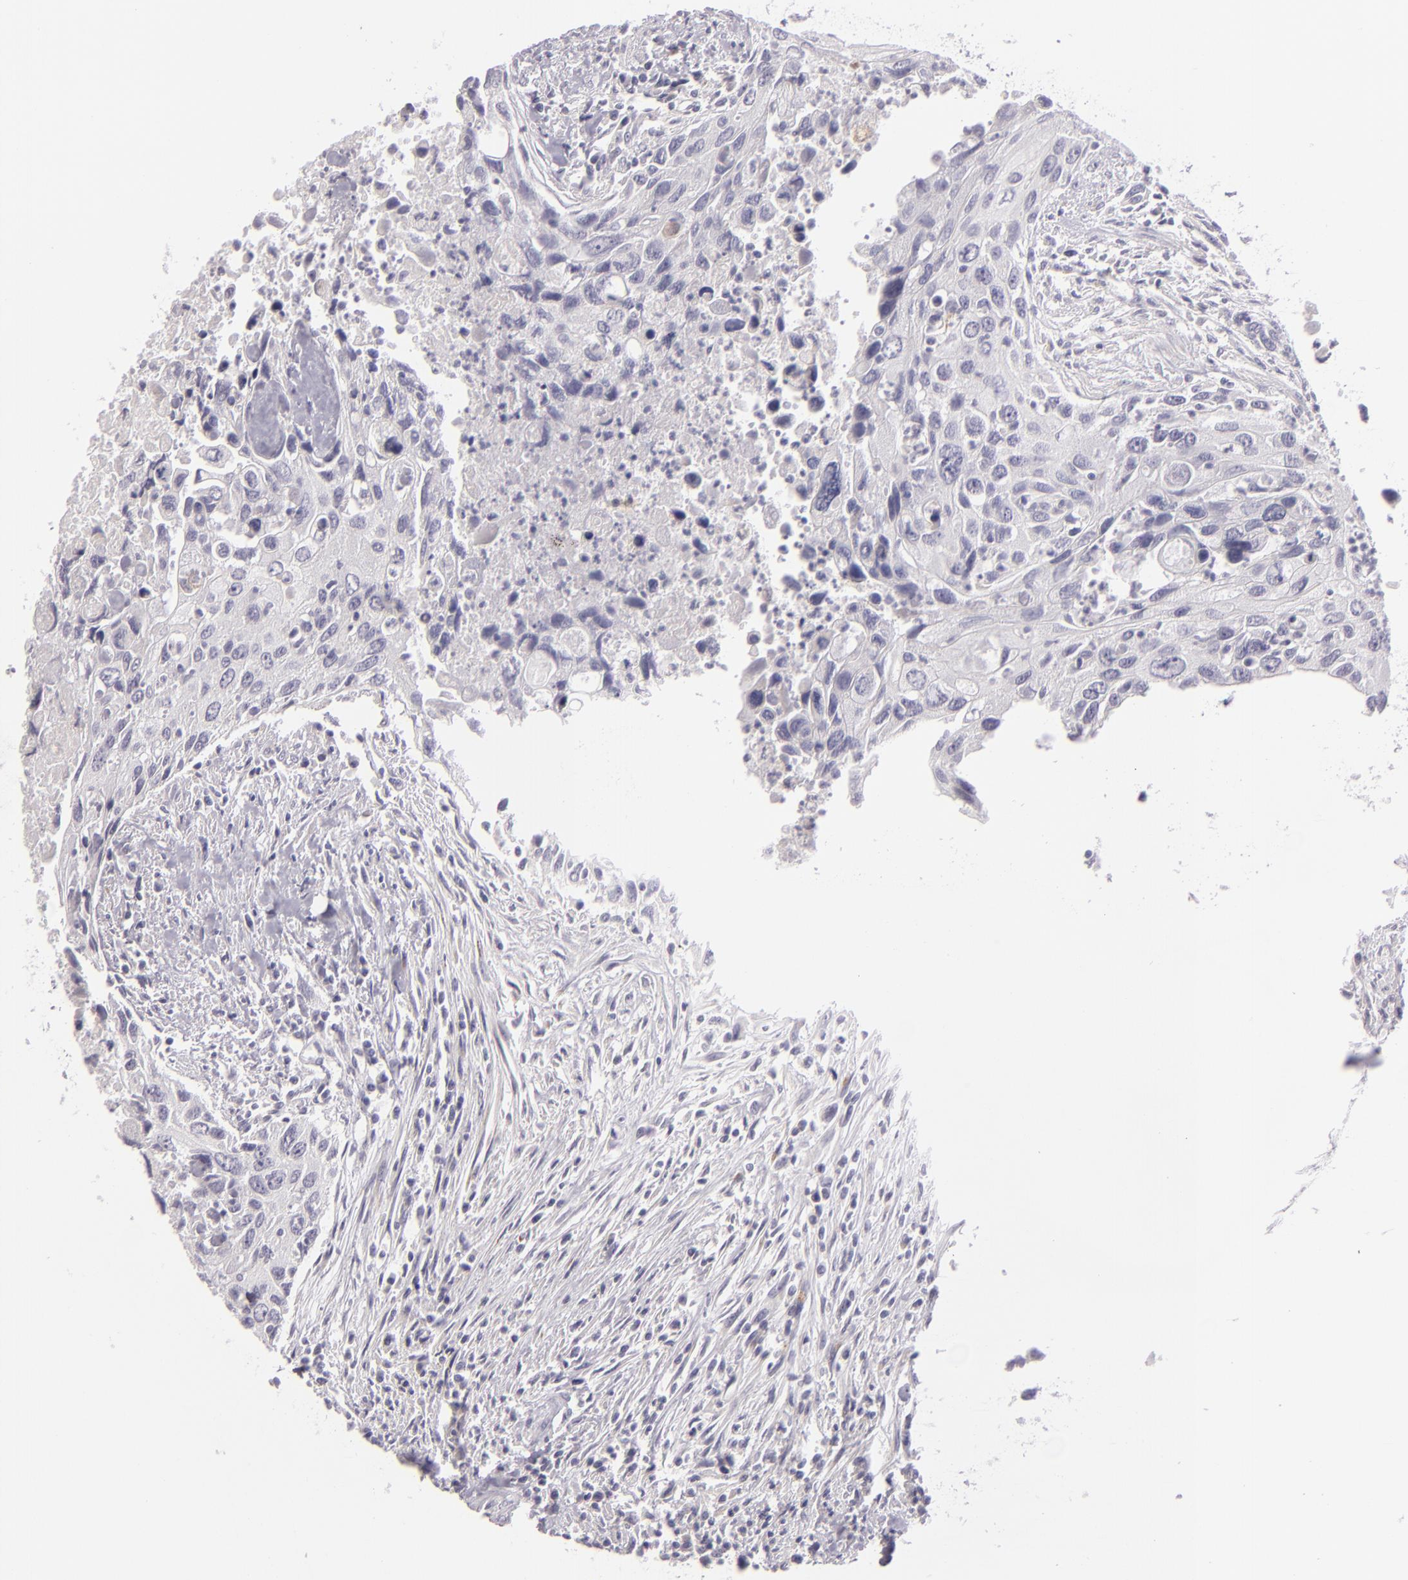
{"staining": {"intensity": "negative", "quantity": "none", "location": "none"}, "tissue": "urothelial cancer", "cell_type": "Tumor cells", "image_type": "cancer", "snomed": [{"axis": "morphology", "description": "Urothelial carcinoma, High grade"}, {"axis": "topography", "description": "Urinary bladder"}], "caption": "Tumor cells are negative for brown protein staining in urothelial cancer. (DAB (3,3'-diaminobenzidine) immunohistochemistry visualized using brightfield microscopy, high magnification).", "gene": "EGFL6", "patient": {"sex": "male", "age": 71}}